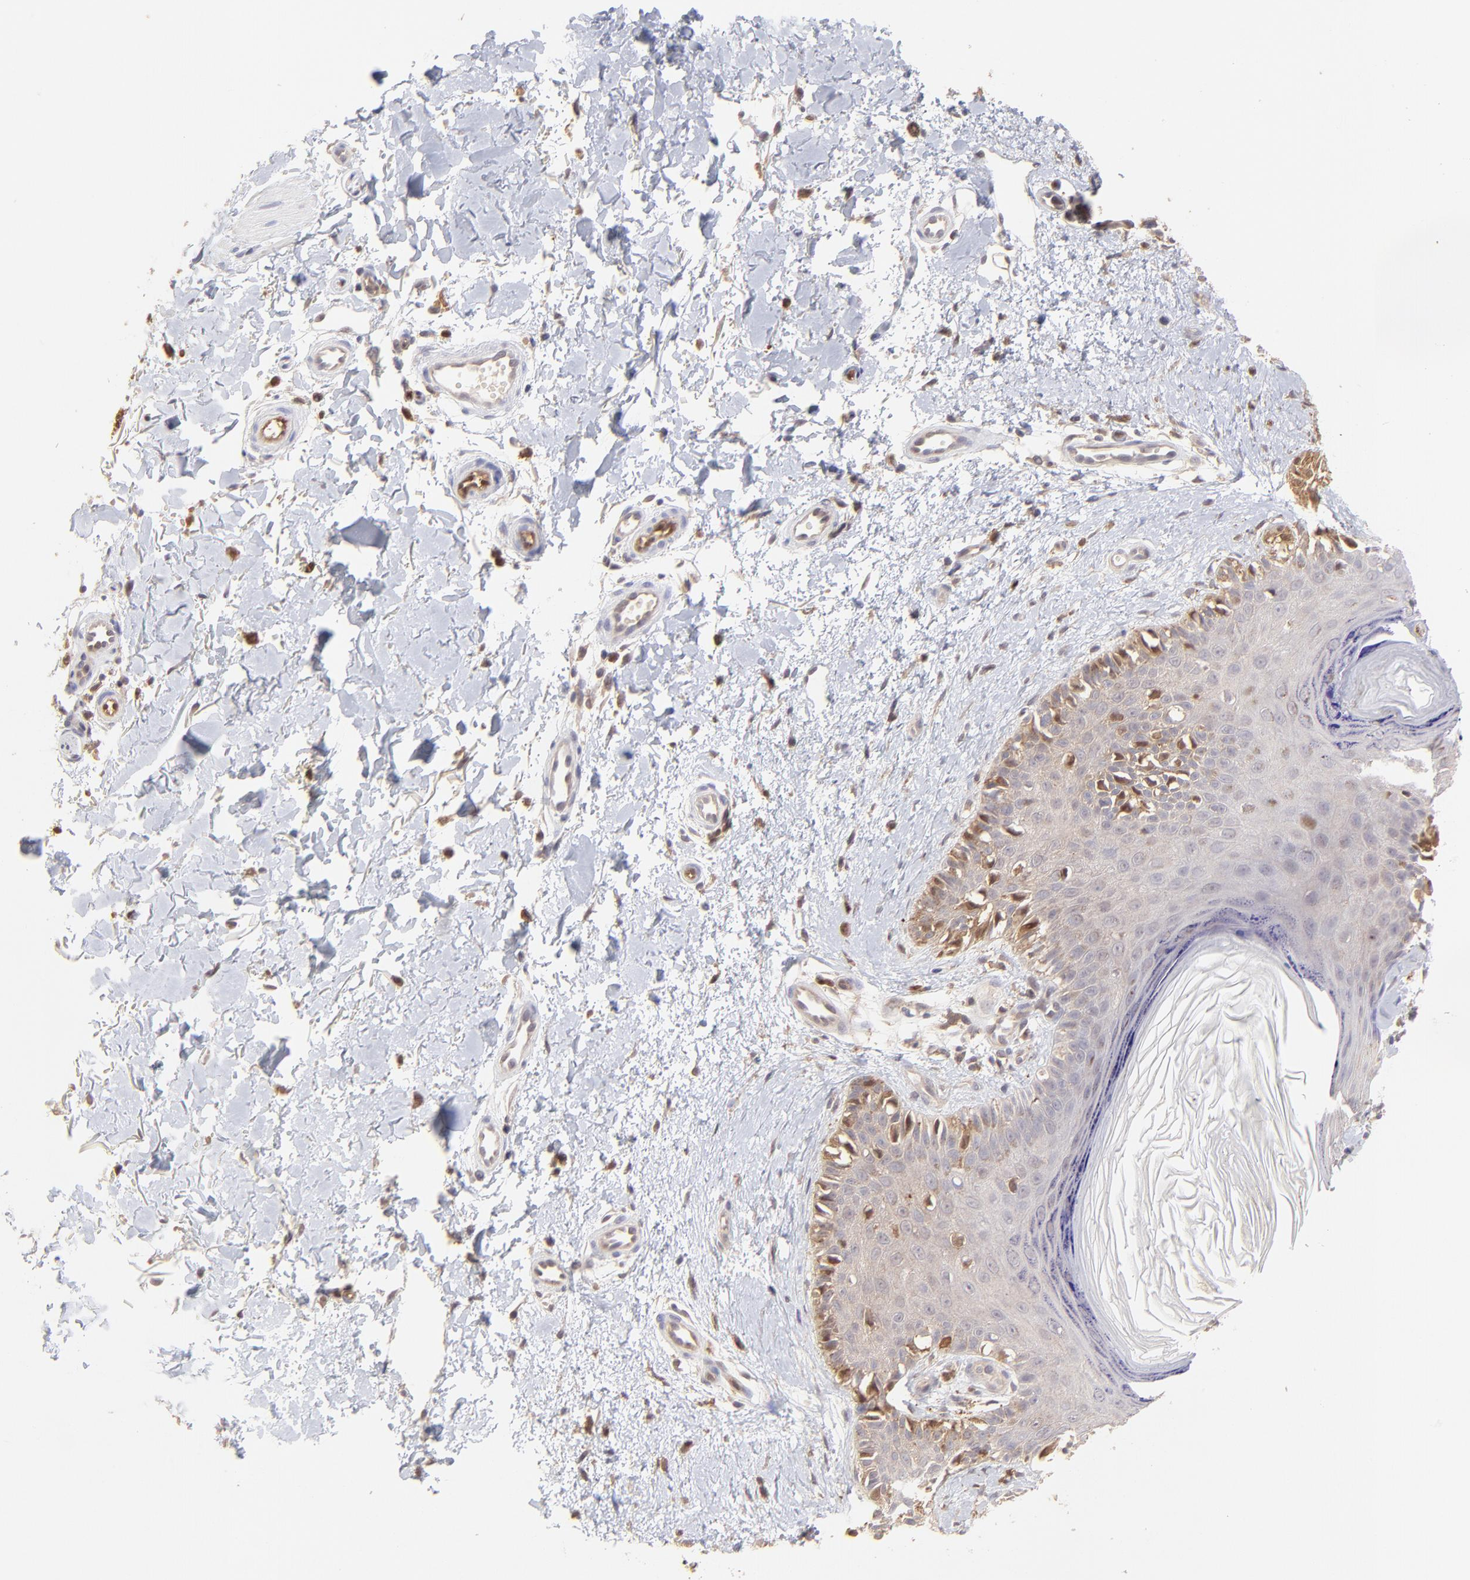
{"staining": {"intensity": "weak", "quantity": ">75%", "location": "cytoplasmic/membranous,nuclear"}, "tissue": "melanoma", "cell_type": "Tumor cells", "image_type": "cancer", "snomed": [{"axis": "morphology", "description": "Normal tissue, NOS"}, {"axis": "morphology", "description": "Malignant melanoma, NOS"}, {"axis": "topography", "description": "Skin"}], "caption": "DAB (3,3'-diaminobenzidine) immunohistochemical staining of melanoma demonstrates weak cytoplasmic/membranous and nuclear protein positivity in approximately >75% of tumor cells.", "gene": "HYAL1", "patient": {"sex": "male", "age": 83}}